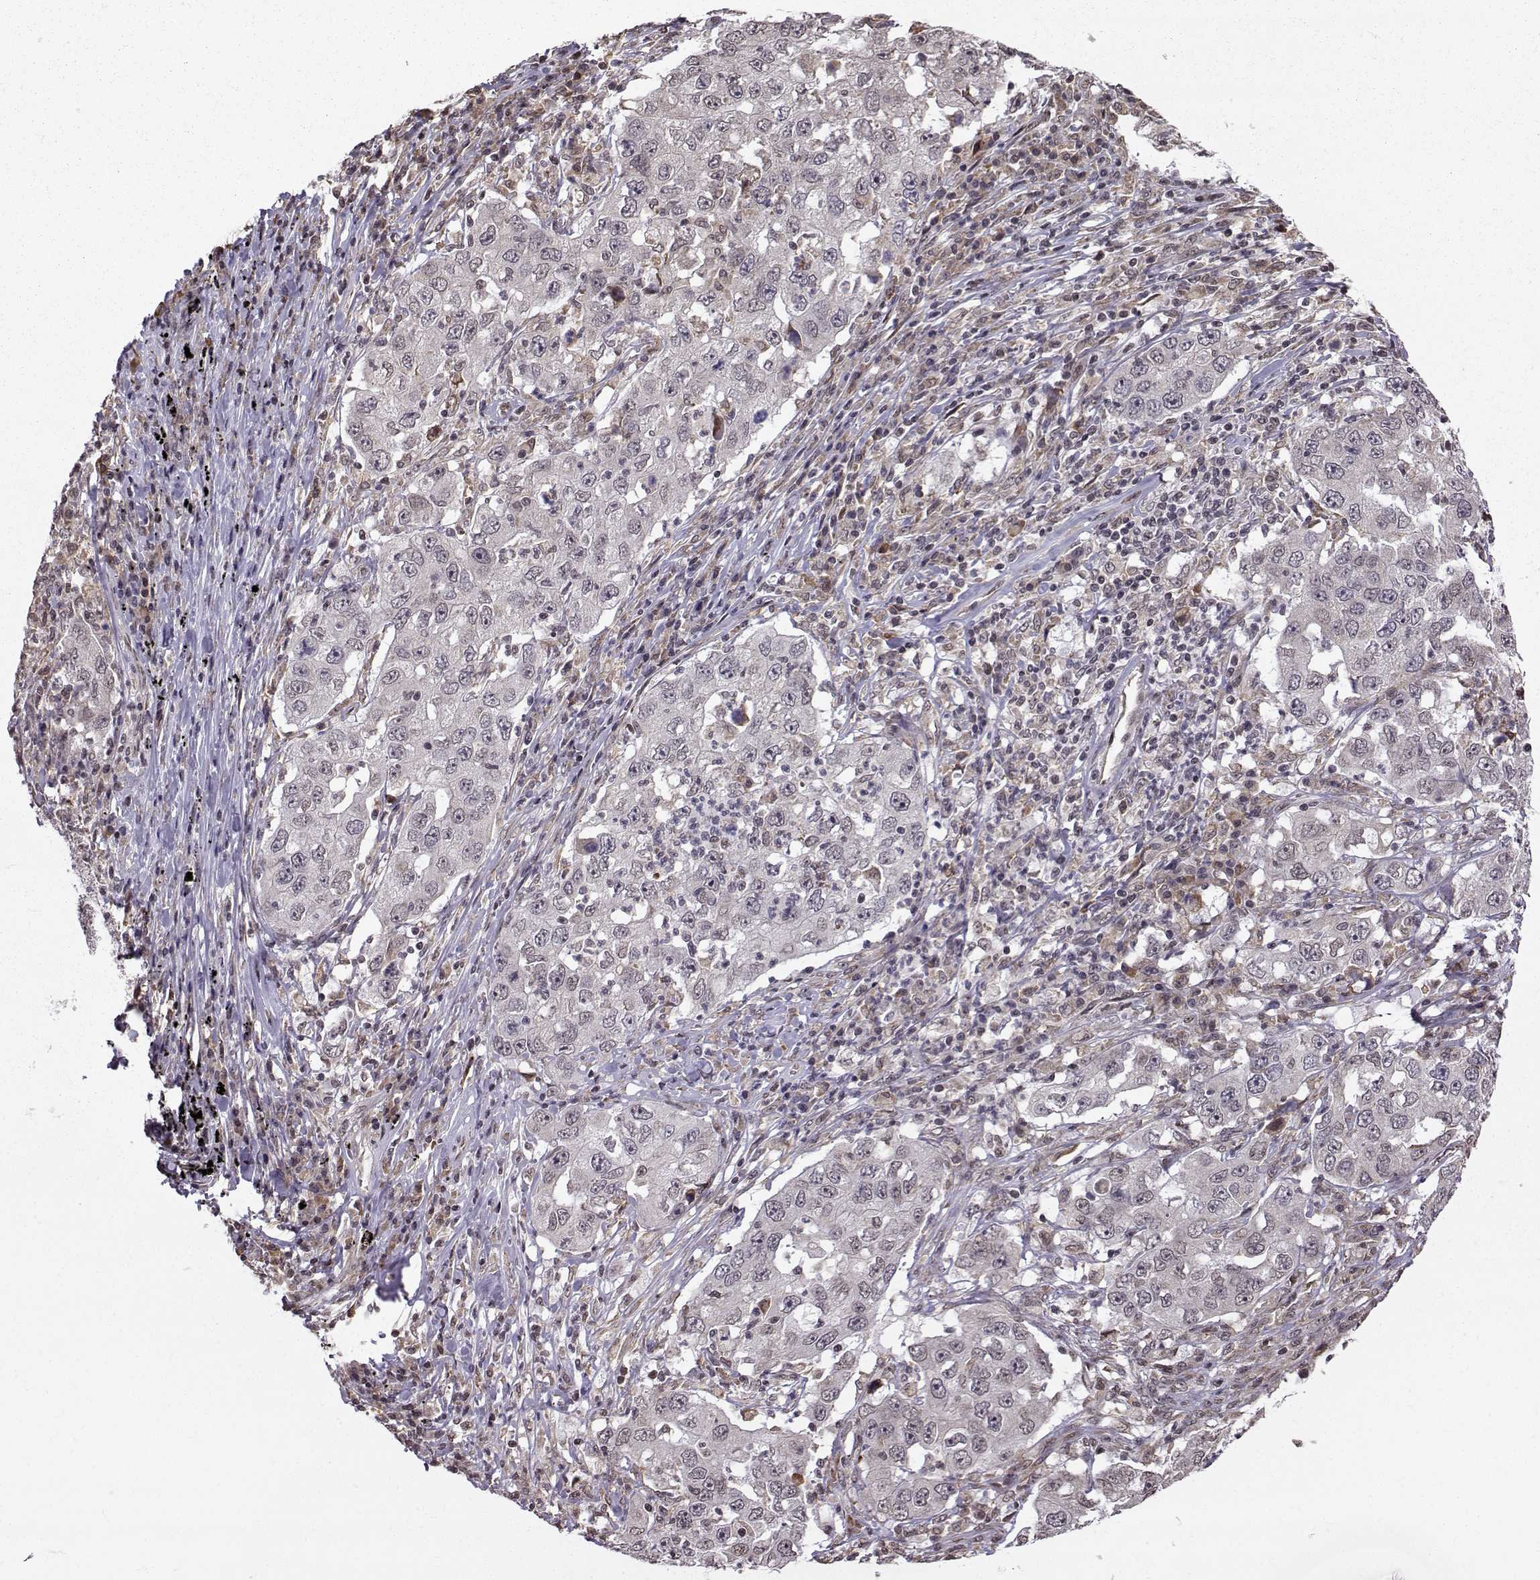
{"staining": {"intensity": "negative", "quantity": "none", "location": "none"}, "tissue": "lung cancer", "cell_type": "Tumor cells", "image_type": "cancer", "snomed": [{"axis": "morphology", "description": "Adenocarcinoma, NOS"}, {"axis": "topography", "description": "Lung"}], "caption": "Immunohistochemical staining of lung cancer exhibits no significant expression in tumor cells.", "gene": "EZH1", "patient": {"sex": "male", "age": 73}}